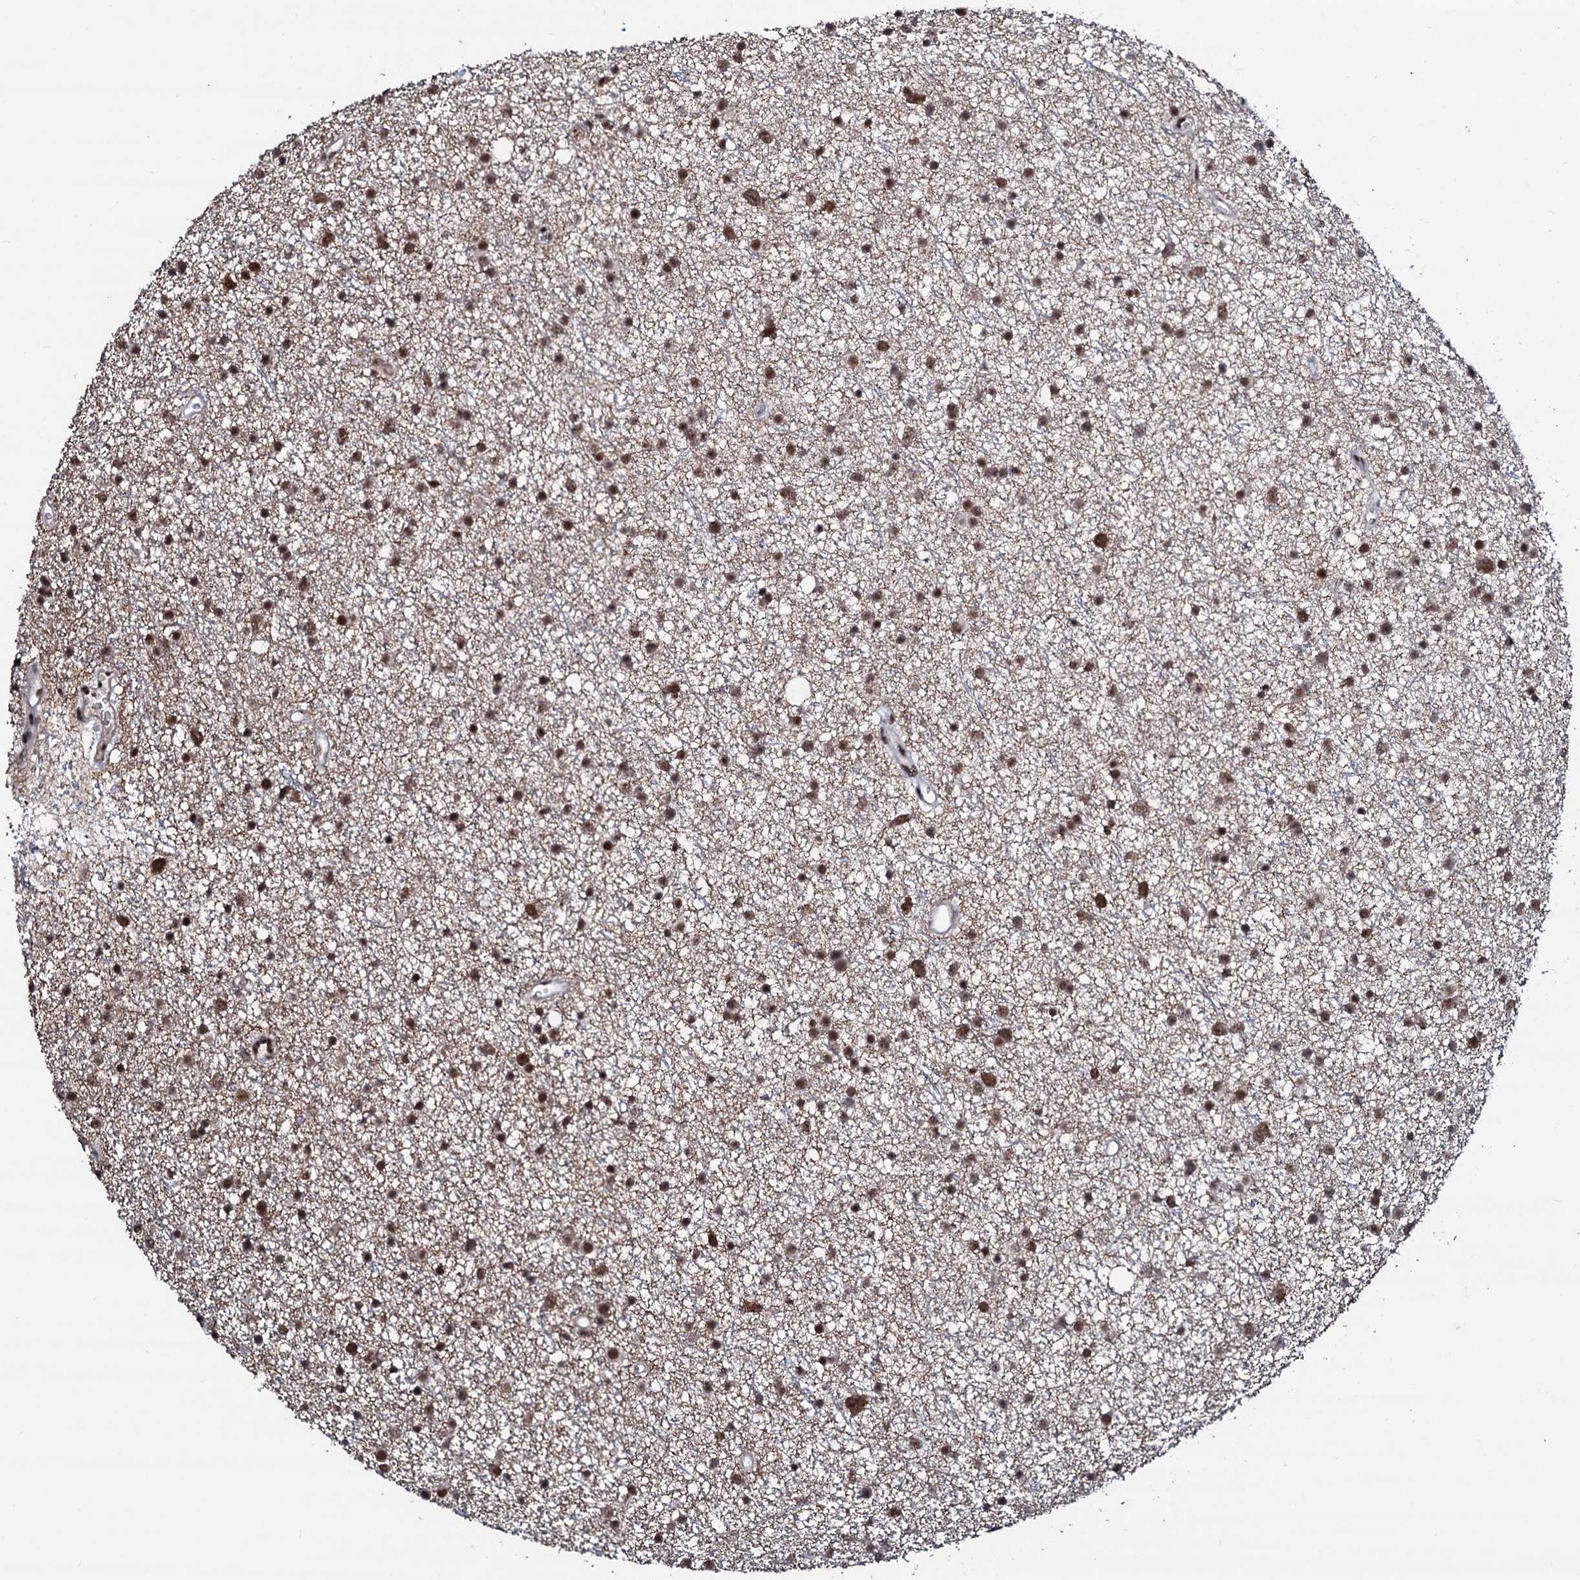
{"staining": {"intensity": "moderate", "quantity": ">75%", "location": "nuclear"}, "tissue": "glioma", "cell_type": "Tumor cells", "image_type": "cancer", "snomed": [{"axis": "morphology", "description": "Glioma, malignant, Low grade"}, {"axis": "topography", "description": "Cerebral cortex"}], "caption": "IHC (DAB (3,3'-diaminobenzidine)) staining of human glioma shows moderate nuclear protein staining in approximately >75% of tumor cells.", "gene": "PRPF18", "patient": {"sex": "female", "age": 39}}